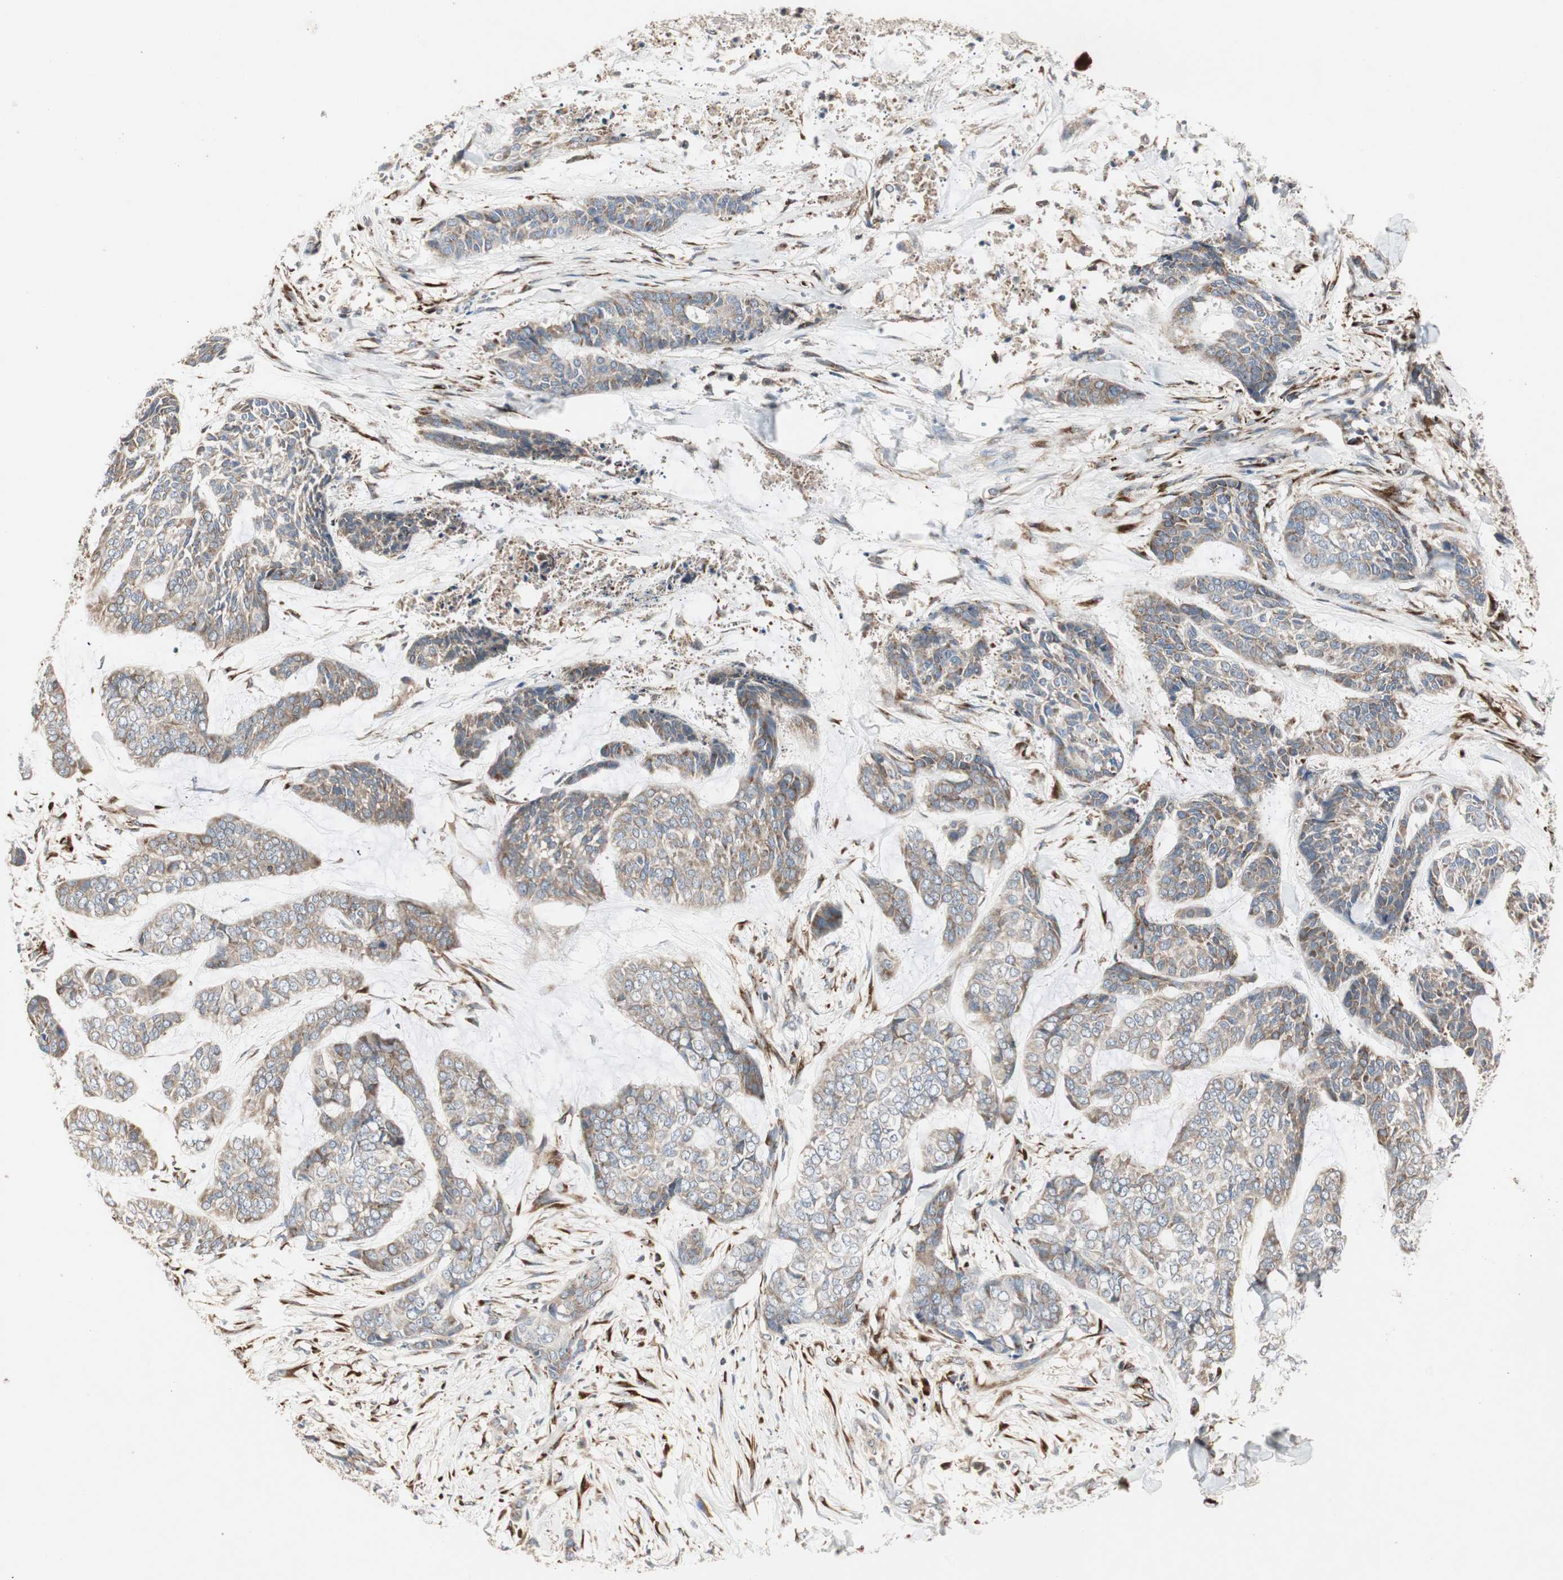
{"staining": {"intensity": "moderate", "quantity": ">75%", "location": "cytoplasmic/membranous"}, "tissue": "skin cancer", "cell_type": "Tumor cells", "image_type": "cancer", "snomed": [{"axis": "morphology", "description": "Basal cell carcinoma"}, {"axis": "topography", "description": "Skin"}], "caption": "There is medium levels of moderate cytoplasmic/membranous staining in tumor cells of skin cancer, as demonstrated by immunohistochemical staining (brown color).", "gene": "H6PD", "patient": {"sex": "female", "age": 64}}